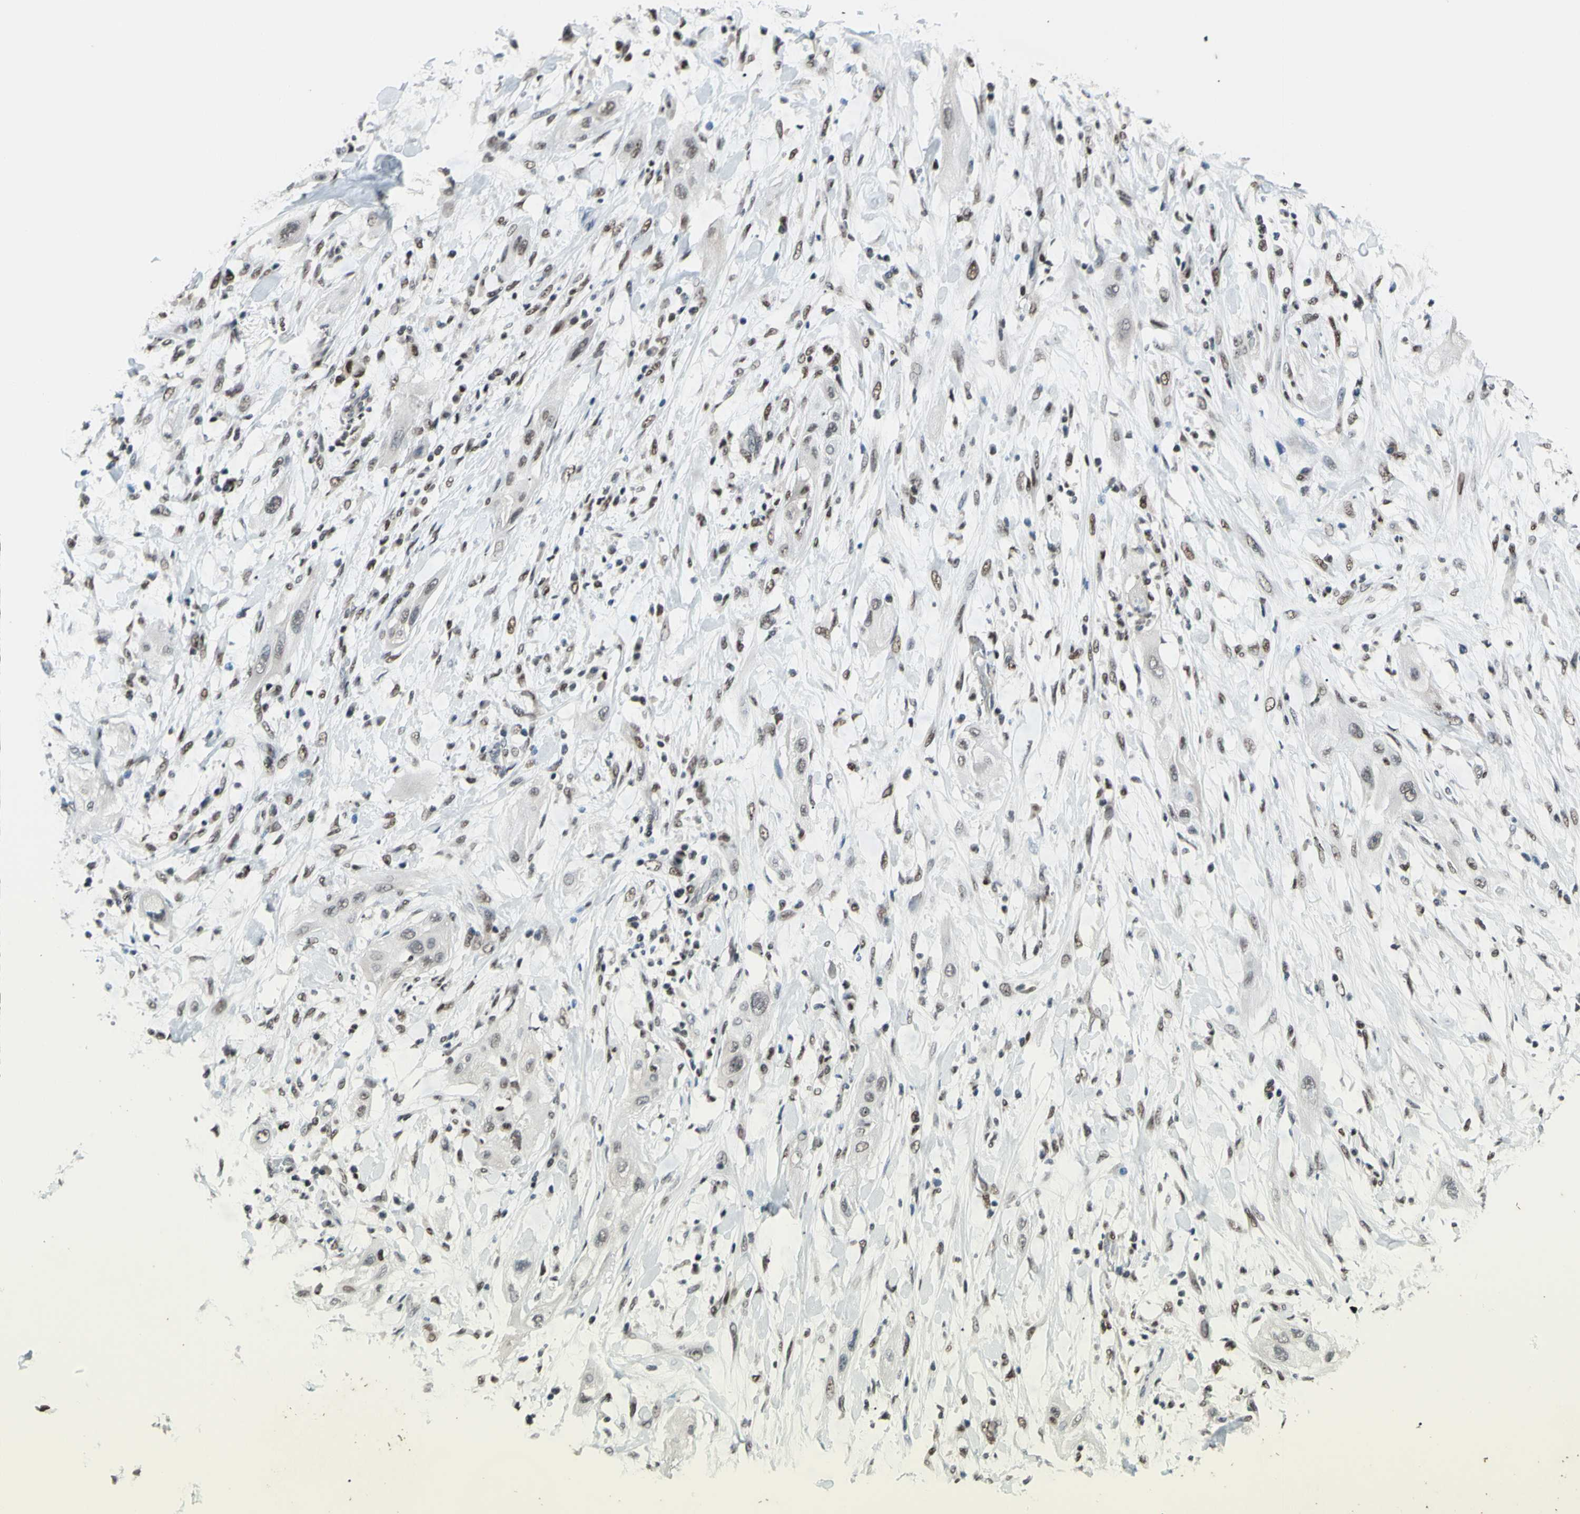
{"staining": {"intensity": "negative", "quantity": "none", "location": "none"}, "tissue": "lung cancer", "cell_type": "Tumor cells", "image_type": "cancer", "snomed": [{"axis": "morphology", "description": "Squamous cell carcinoma, NOS"}, {"axis": "topography", "description": "Lung"}], "caption": "Tumor cells are negative for protein expression in human lung squamous cell carcinoma.", "gene": "FKBP5", "patient": {"sex": "female", "age": 47}}